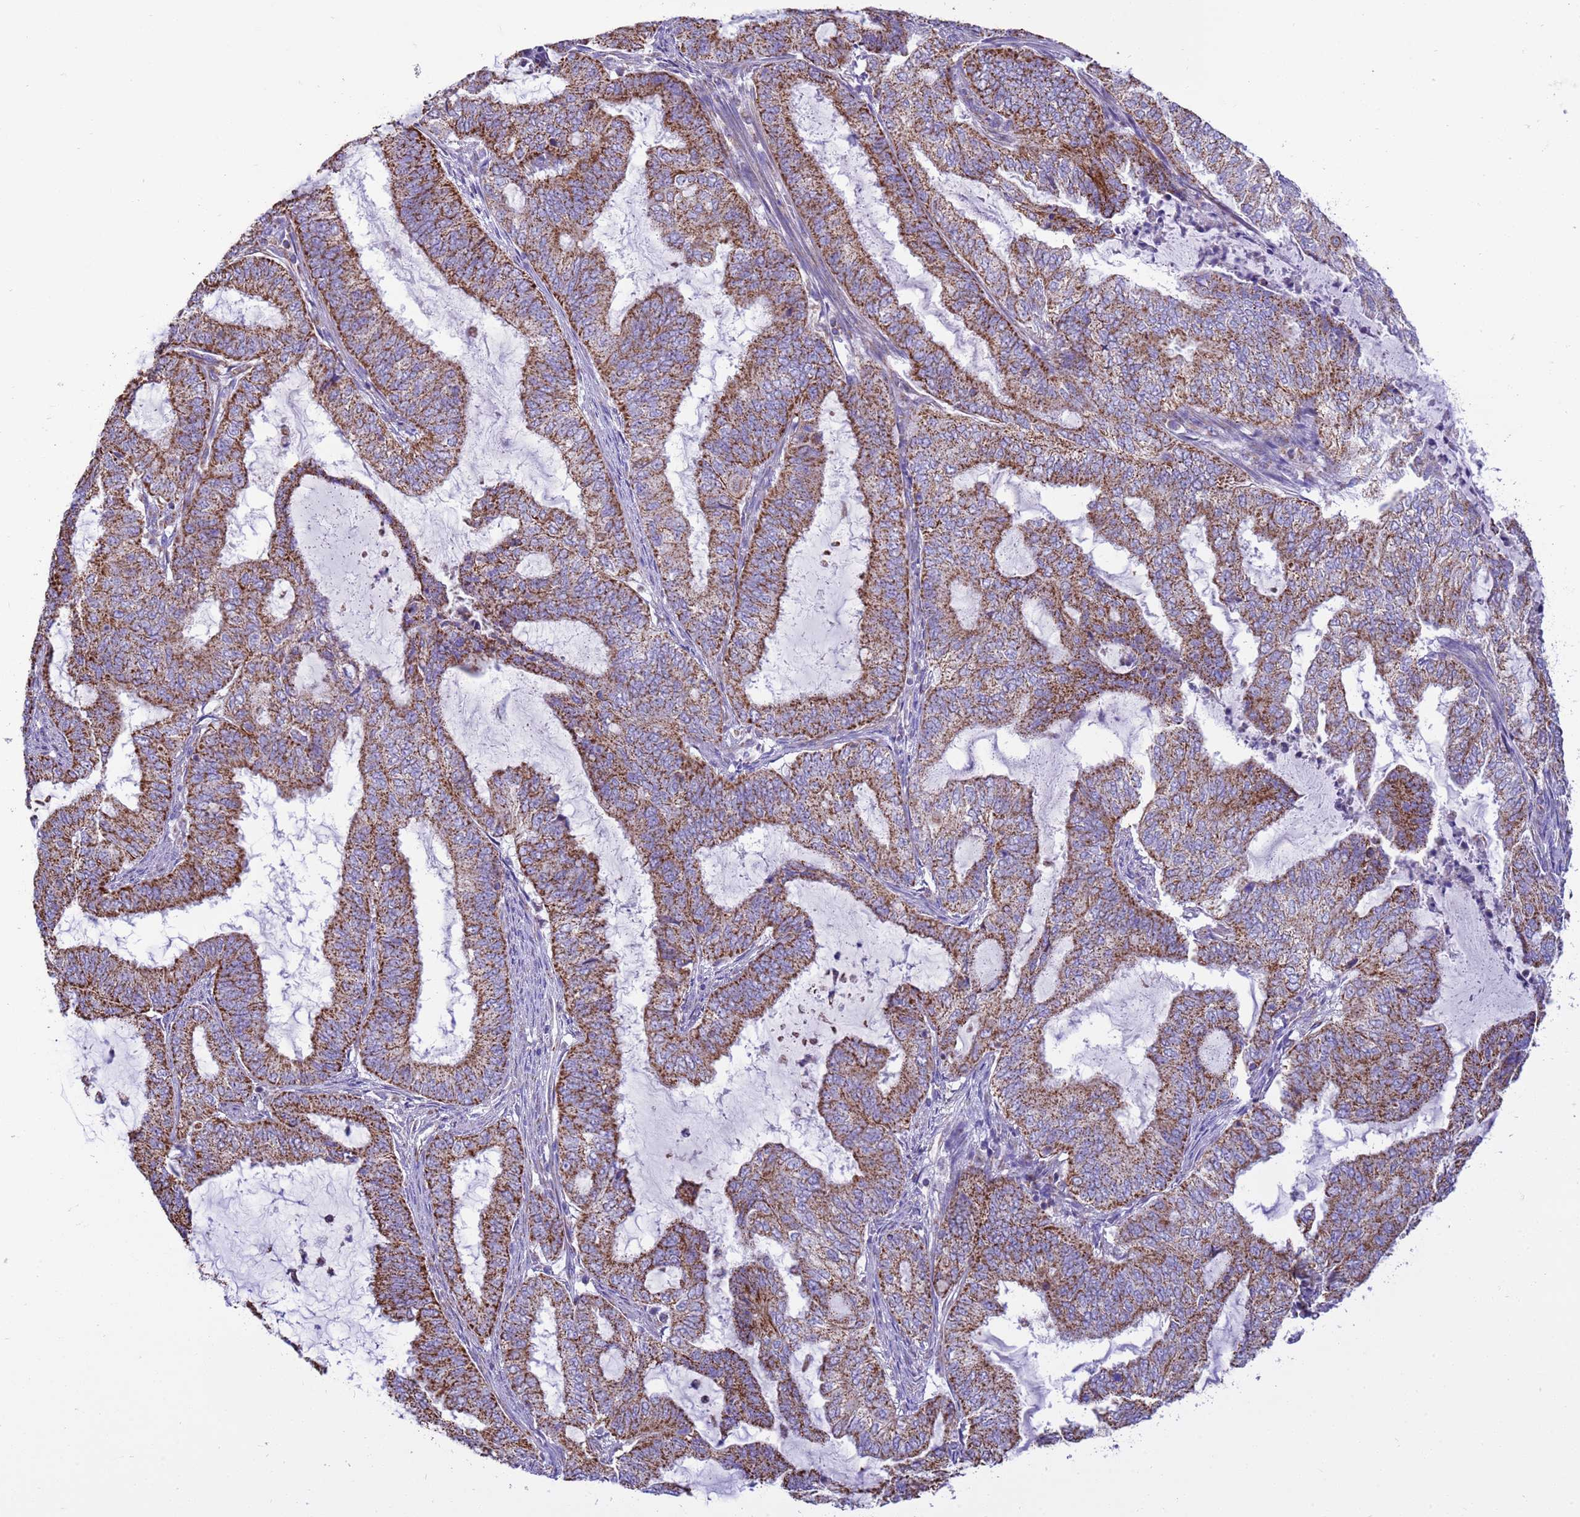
{"staining": {"intensity": "strong", "quantity": ">75%", "location": "cytoplasmic/membranous"}, "tissue": "endometrial cancer", "cell_type": "Tumor cells", "image_type": "cancer", "snomed": [{"axis": "morphology", "description": "Adenocarcinoma, NOS"}, {"axis": "topography", "description": "Endometrium"}], "caption": "Immunohistochemical staining of human endometrial adenocarcinoma exhibits high levels of strong cytoplasmic/membranous expression in approximately >75% of tumor cells. (IHC, brightfield microscopy, high magnification).", "gene": "RNF165", "patient": {"sex": "female", "age": 51}}